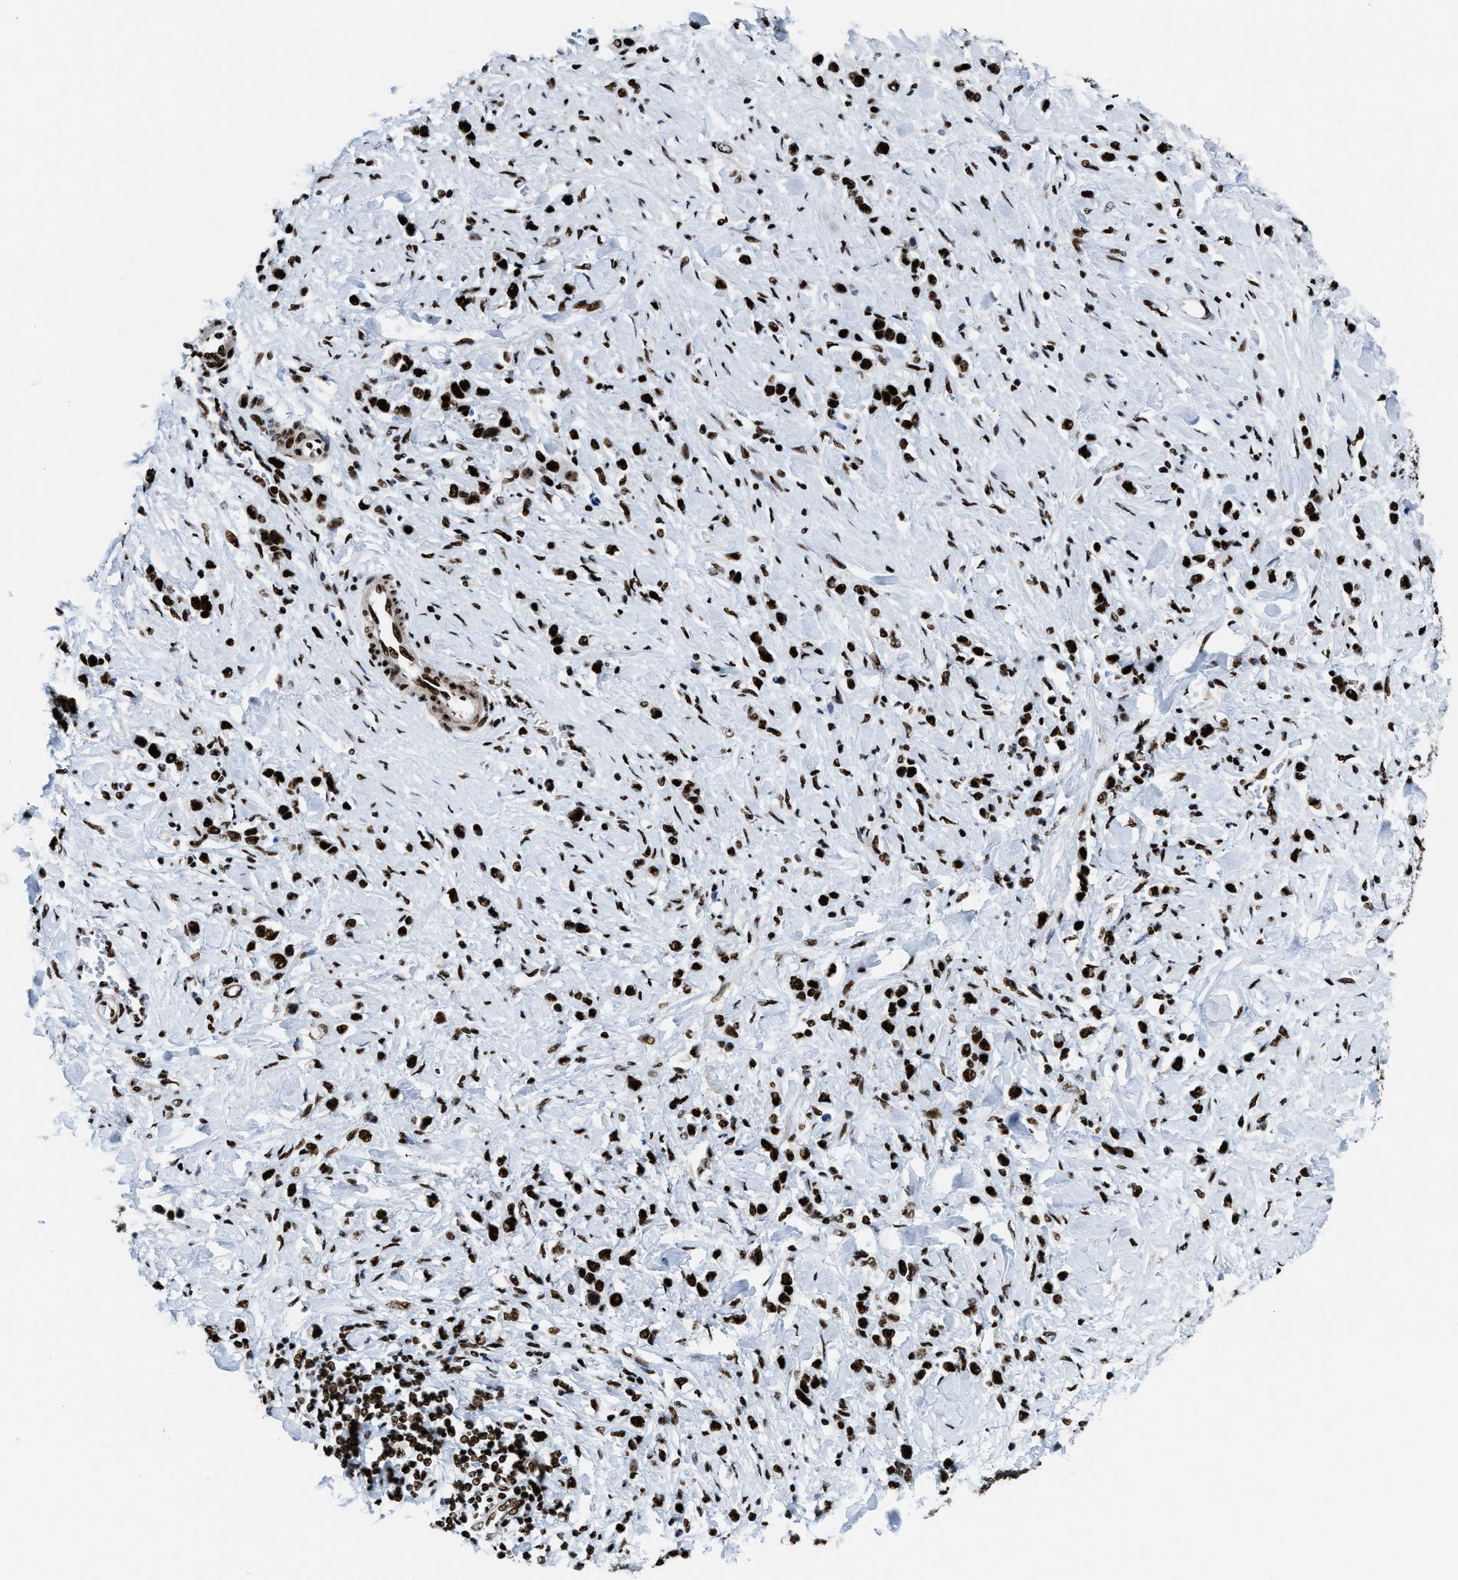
{"staining": {"intensity": "strong", "quantity": ">75%", "location": "nuclear"}, "tissue": "stomach cancer", "cell_type": "Tumor cells", "image_type": "cancer", "snomed": [{"axis": "morphology", "description": "Normal tissue, NOS"}, {"axis": "morphology", "description": "Adenocarcinoma, NOS"}, {"axis": "topography", "description": "Stomach, upper"}, {"axis": "topography", "description": "Stomach"}], "caption": "Immunohistochemical staining of human stomach cancer (adenocarcinoma) displays high levels of strong nuclear expression in approximately >75% of tumor cells.", "gene": "NONO", "patient": {"sex": "female", "age": 65}}